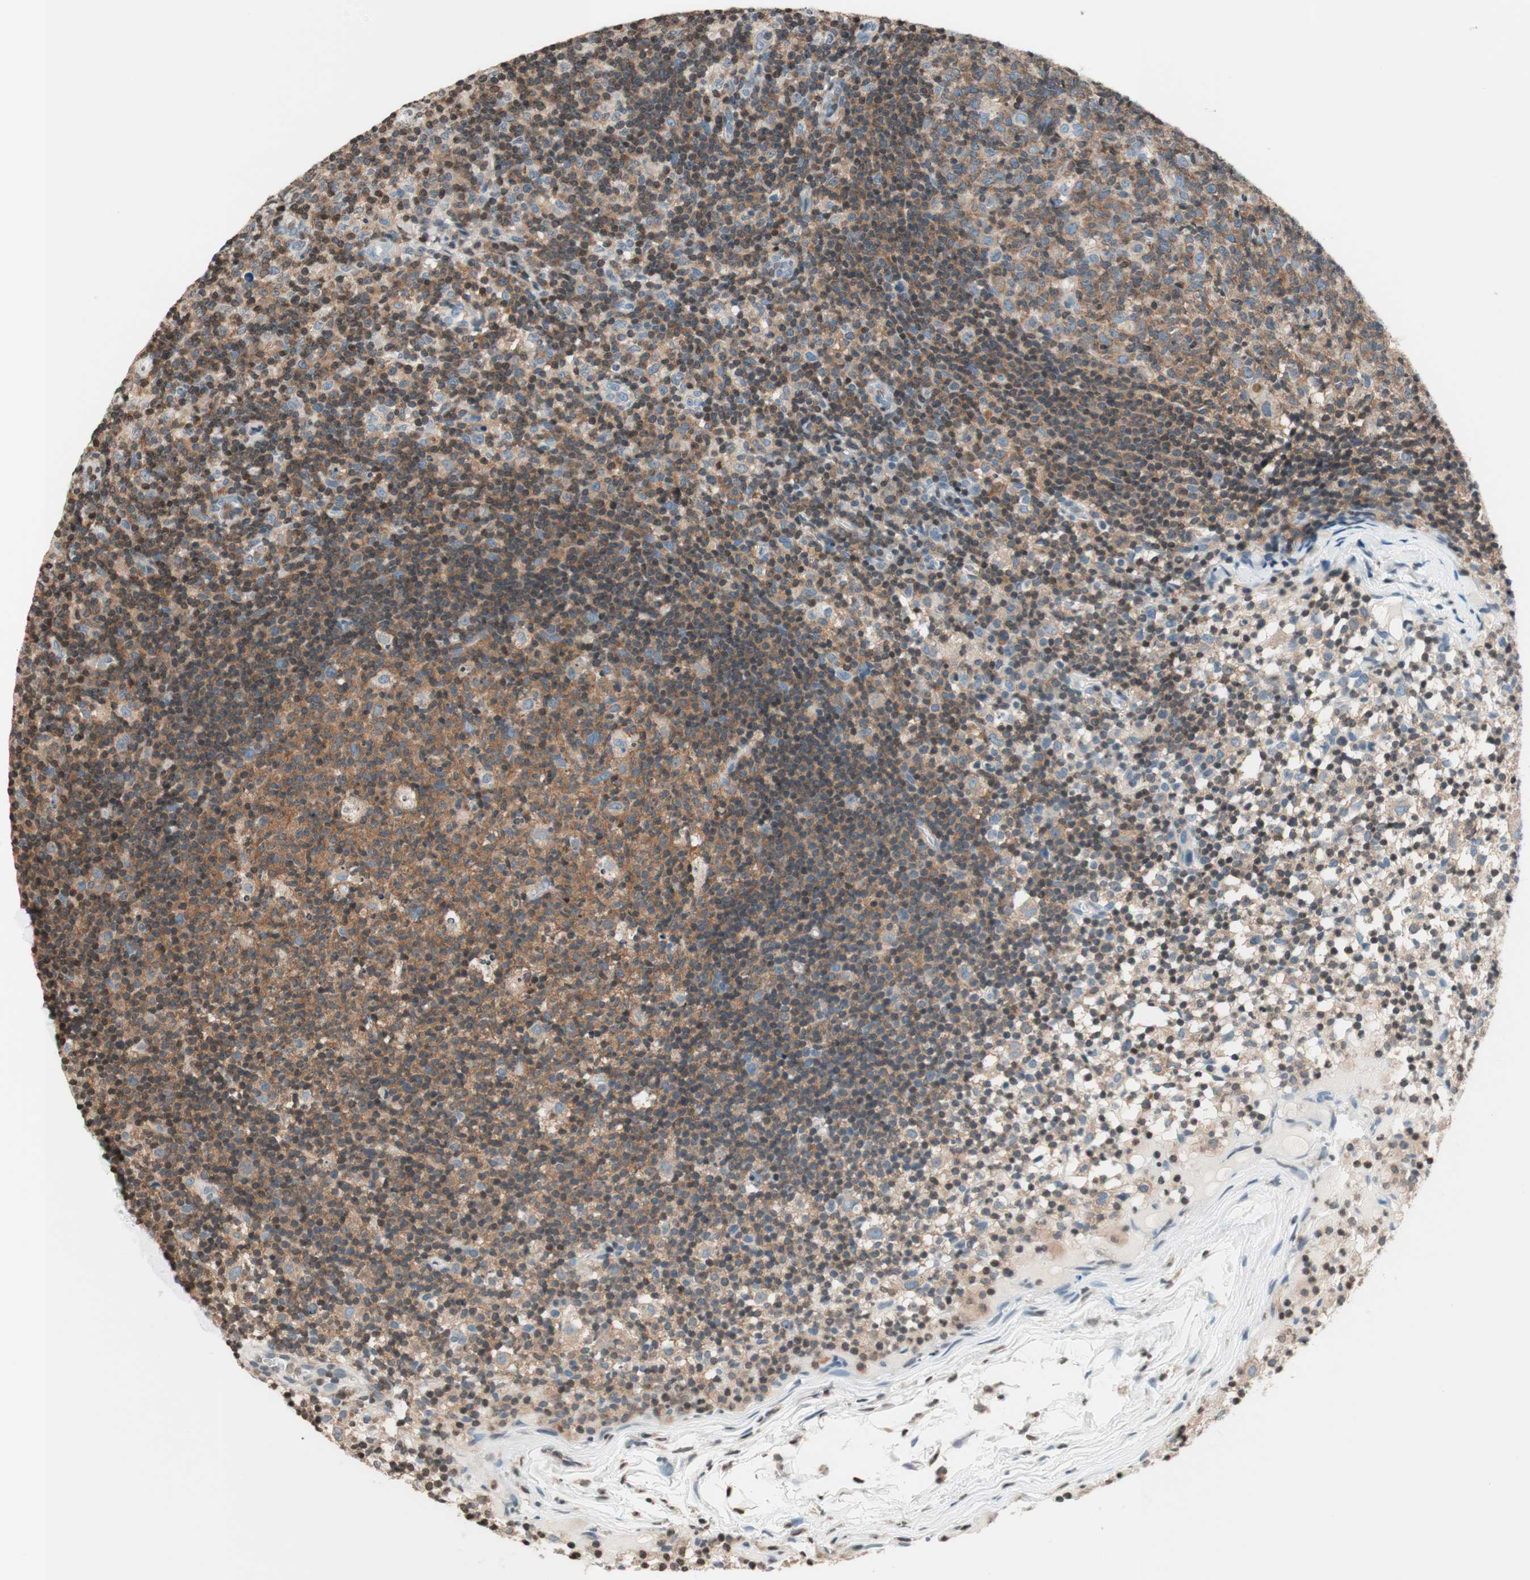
{"staining": {"intensity": "moderate", "quantity": ">75%", "location": "cytoplasmic/membranous"}, "tissue": "lymph node", "cell_type": "Germinal center cells", "image_type": "normal", "snomed": [{"axis": "morphology", "description": "Normal tissue, NOS"}, {"axis": "morphology", "description": "Inflammation, NOS"}, {"axis": "topography", "description": "Lymph node"}], "caption": "Normal lymph node shows moderate cytoplasmic/membranous positivity in about >75% of germinal center cells.", "gene": "WIPF1", "patient": {"sex": "male", "age": 55}}